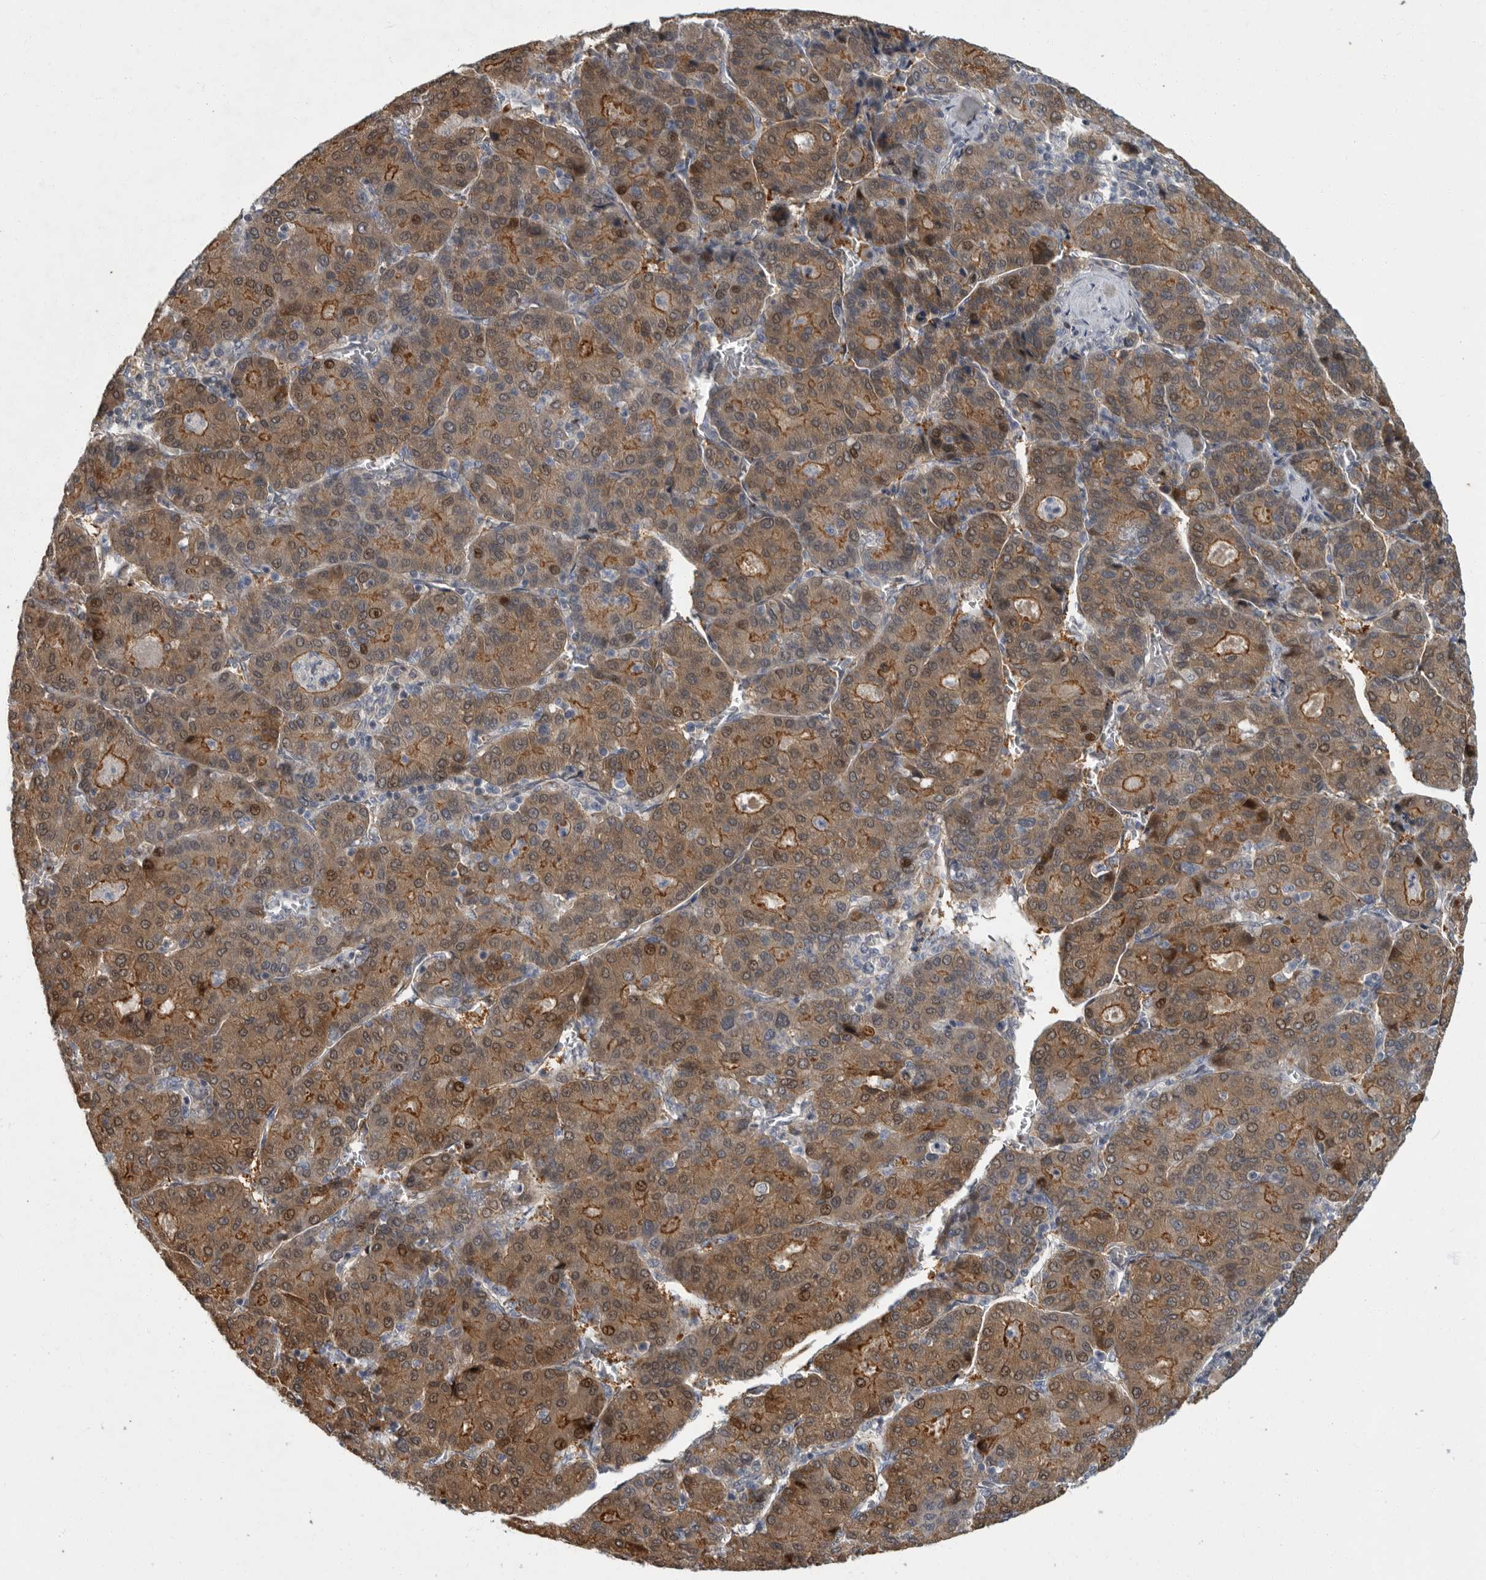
{"staining": {"intensity": "weak", "quantity": ">75%", "location": "cytoplasmic/membranous"}, "tissue": "liver cancer", "cell_type": "Tumor cells", "image_type": "cancer", "snomed": [{"axis": "morphology", "description": "Carcinoma, Hepatocellular, NOS"}, {"axis": "topography", "description": "Liver"}], "caption": "Protein analysis of liver cancer (hepatocellular carcinoma) tissue demonstrates weak cytoplasmic/membranous positivity in approximately >75% of tumor cells.", "gene": "PDE7A", "patient": {"sex": "male", "age": 65}}